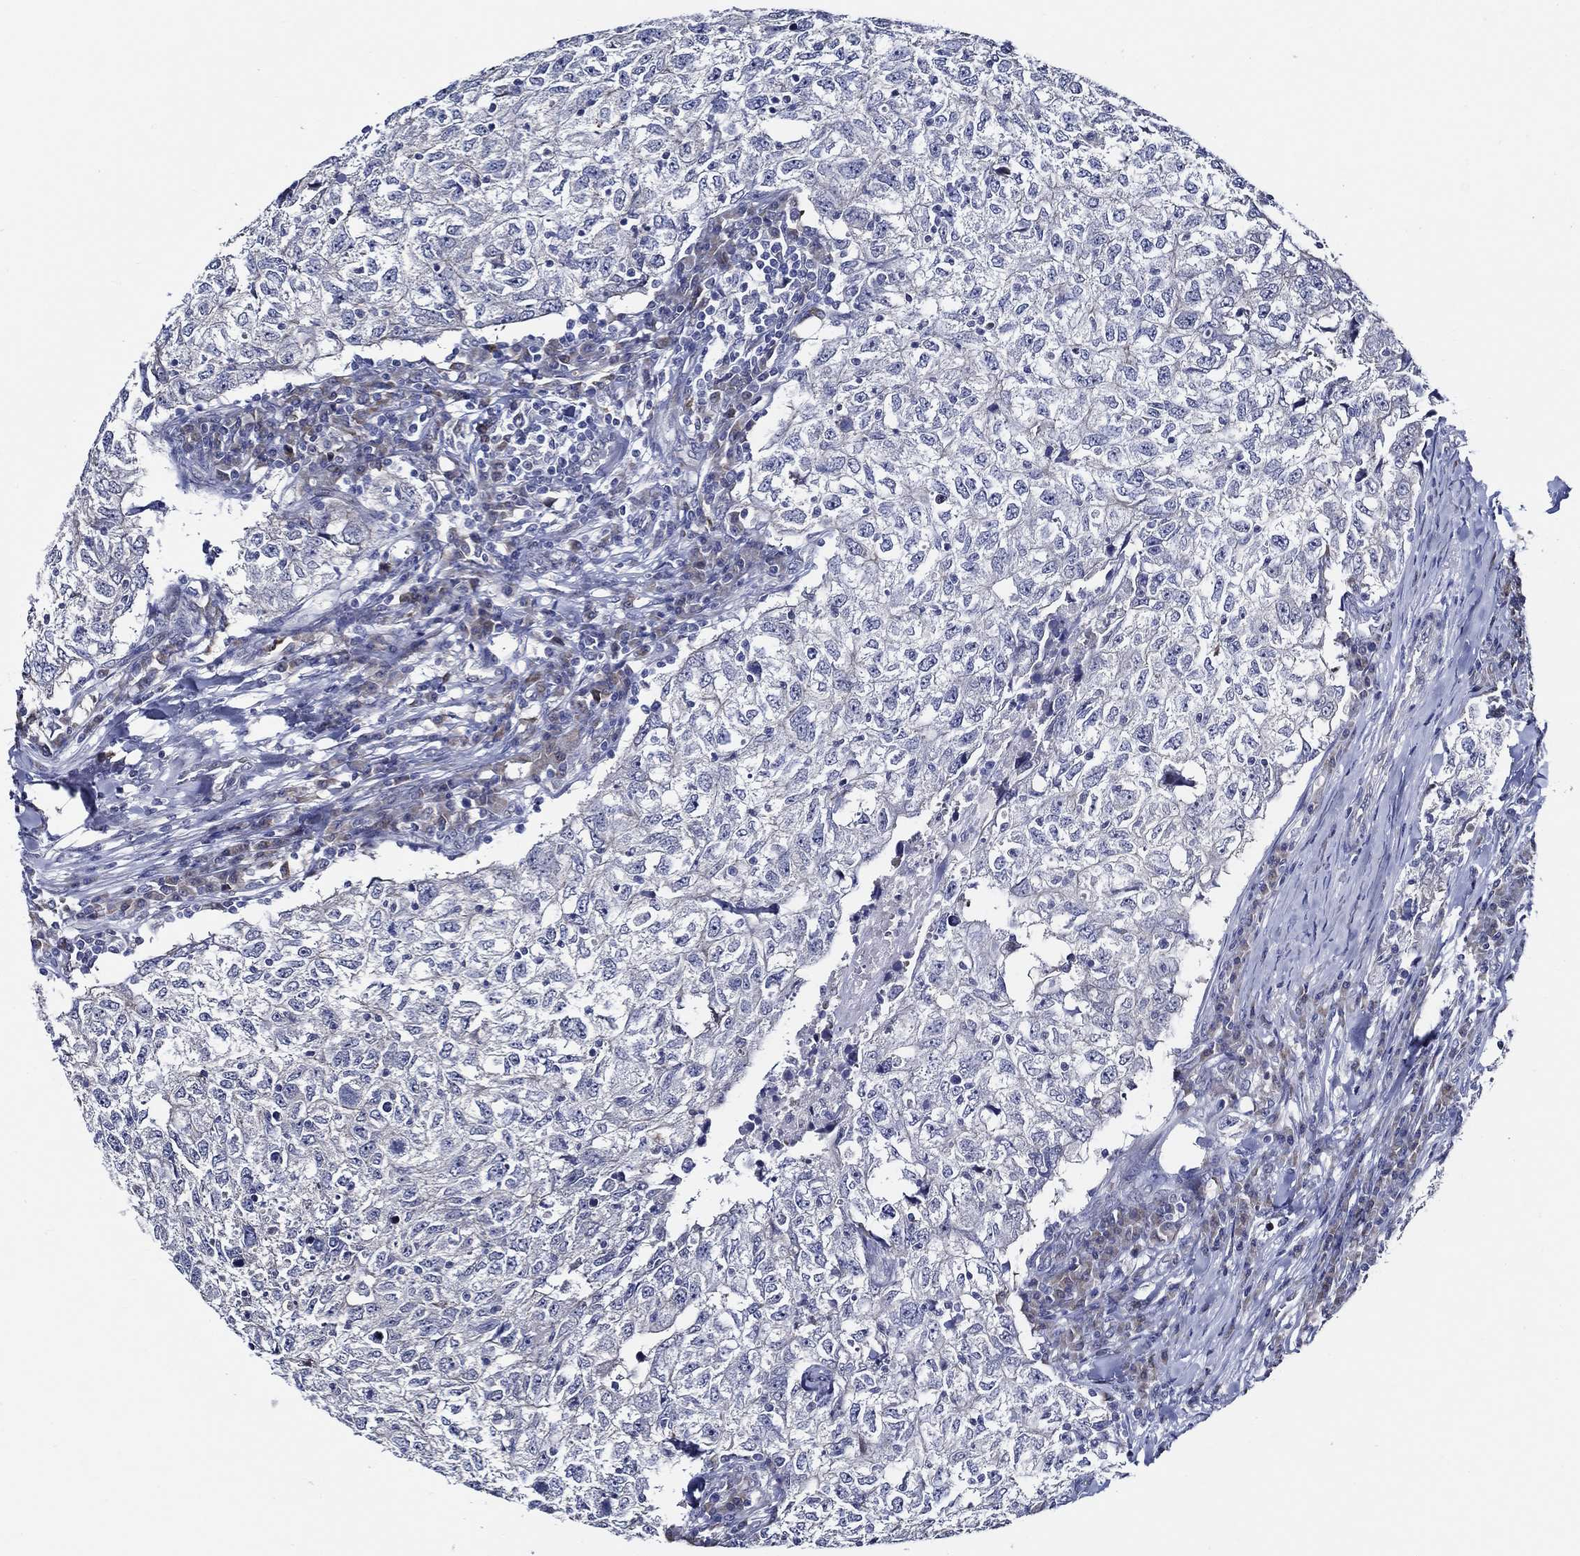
{"staining": {"intensity": "negative", "quantity": "none", "location": "none"}, "tissue": "breast cancer", "cell_type": "Tumor cells", "image_type": "cancer", "snomed": [{"axis": "morphology", "description": "Duct carcinoma"}, {"axis": "topography", "description": "Breast"}], "caption": "The histopathology image demonstrates no staining of tumor cells in infiltrating ductal carcinoma (breast).", "gene": "C8orf48", "patient": {"sex": "female", "age": 30}}